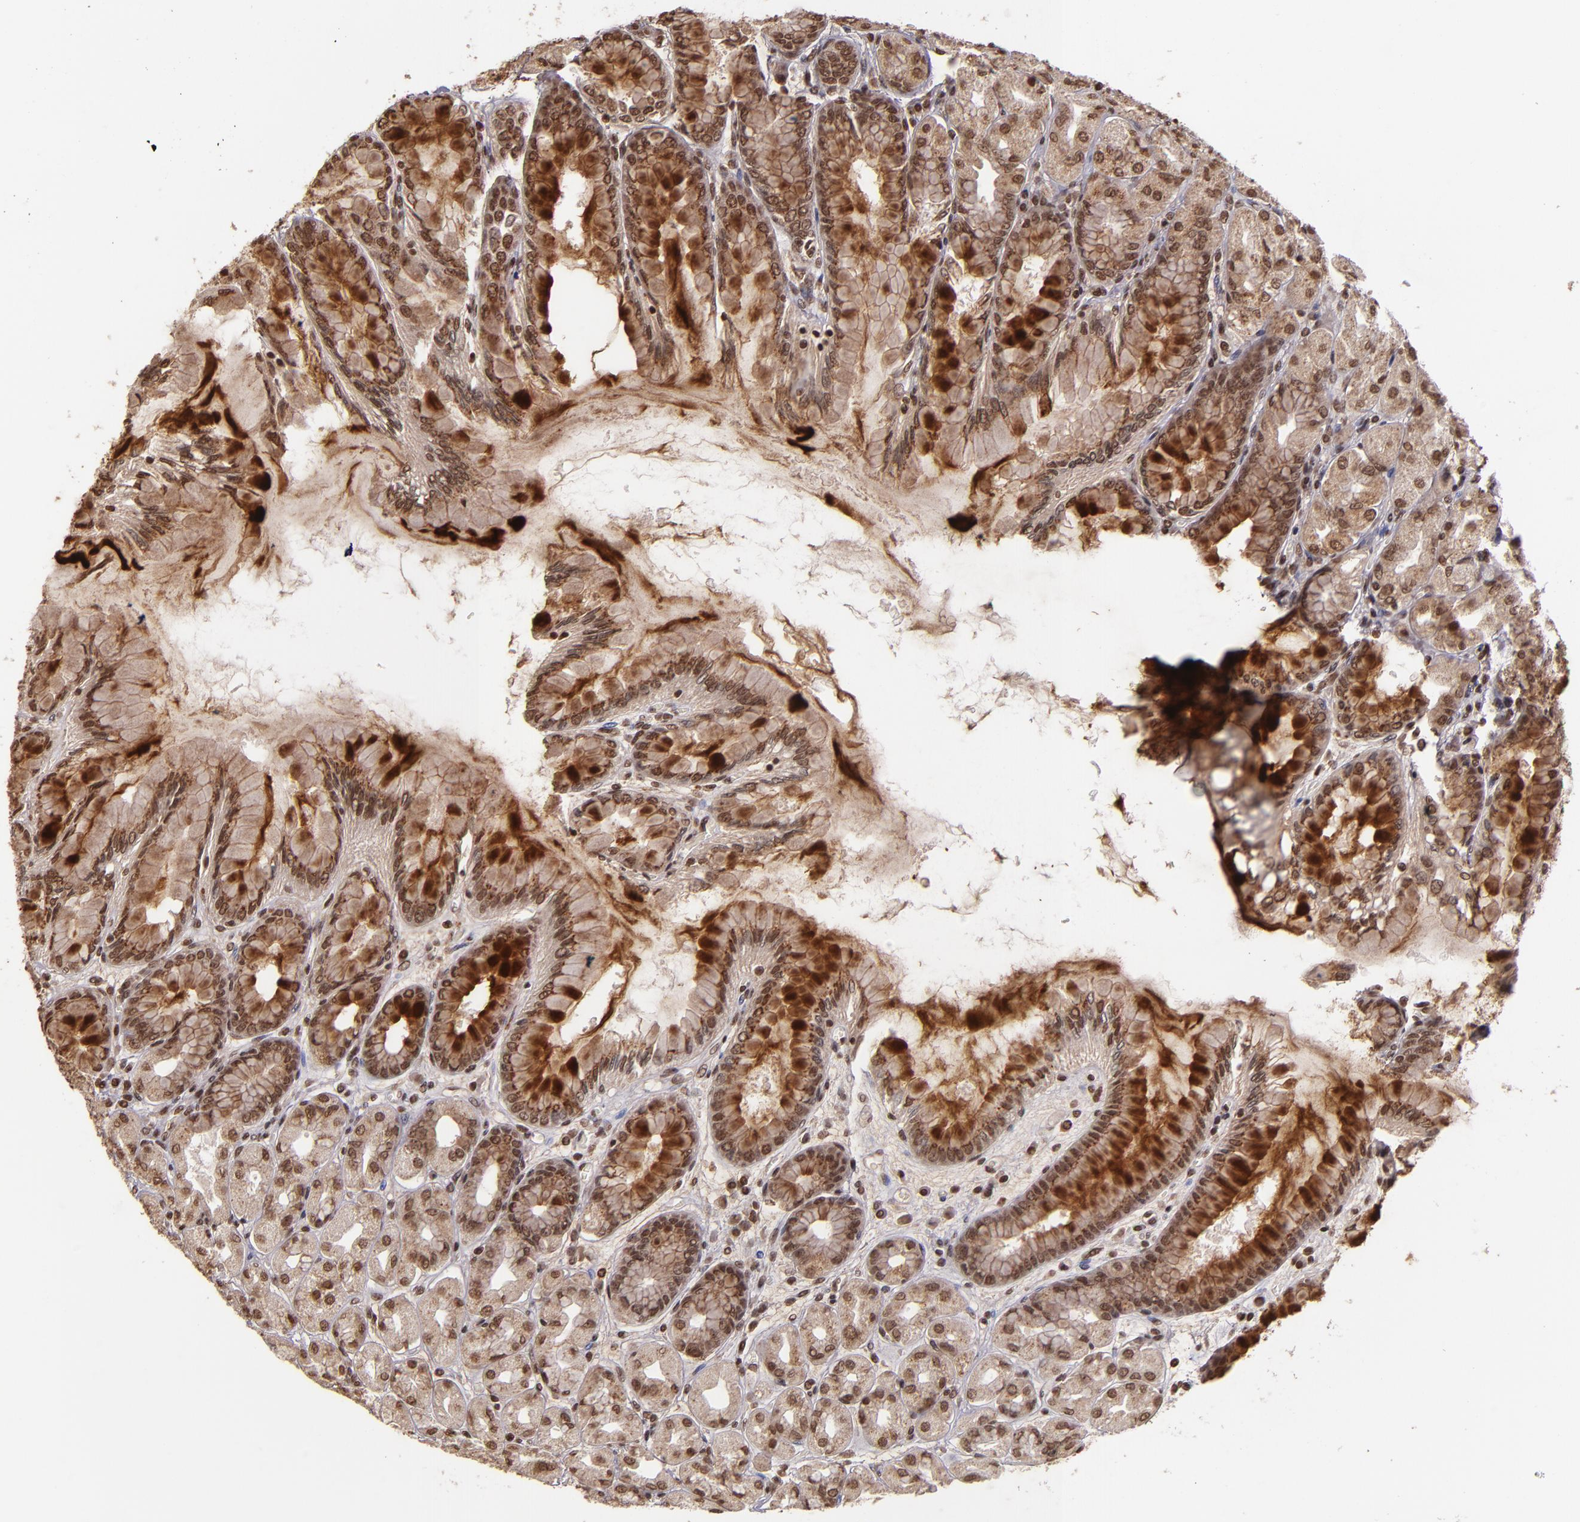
{"staining": {"intensity": "strong", "quantity": "25%-75%", "location": "cytoplasmic/membranous,nuclear"}, "tissue": "stomach", "cell_type": "Glandular cells", "image_type": "normal", "snomed": [{"axis": "morphology", "description": "Normal tissue, NOS"}, {"axis": "topography", "description": "Stomach, upper"}], "caption": "Glandular cells reveal high levels of strong cytoplasmic/membranous,nuclear positivity in about 25%-75% of cells in unremarkable human stomach. Using DAB (brown) and hematoxylin (blue) stains, captured at high magnification using brightfield microscopy.", "gene": "CUL3", "patient": {"sex": "female", "age": 56}}